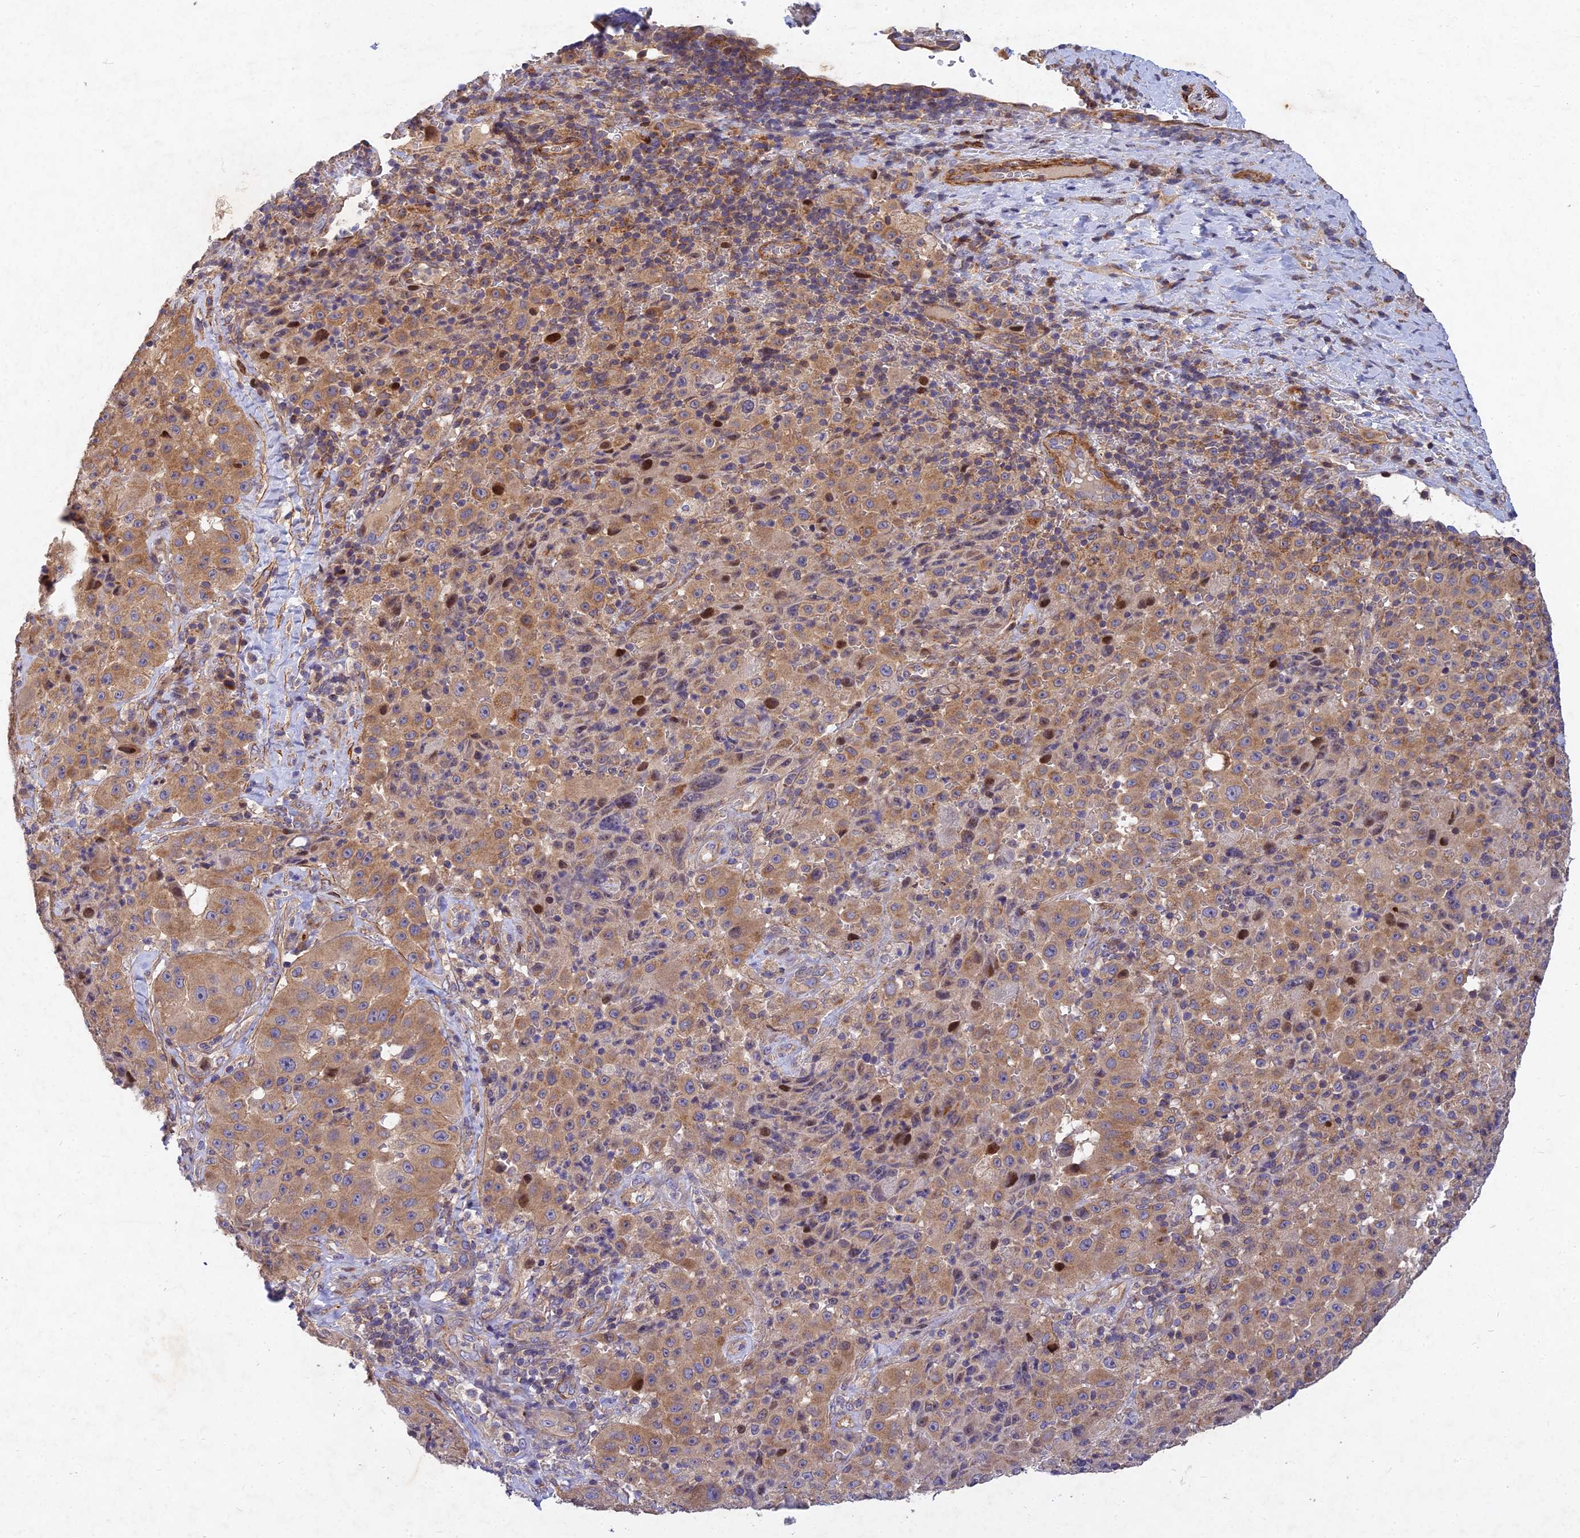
{"staining": {"intensity": "moderate", "quantity": "25%-75%", "location": "cytoplasmic/membranous,nuclear"}, "tissue": "melanoma", "cell_type": "Tumor cells", "image_type": "cancer", "snomed": [{"axis": "morphology", "description": "Malignant melanoma, Metastatic site"}, {"axis": "topography", "description": "Lymph node"}], "caption": "The immunohistochemical stain shows moderate cytoplasmic/membranous and nuclear staining in tumor cells of malignant melanoma (metastatic site) tissue. Using DAB (brown) and hematoxylin (blue) stains, captured at high magnification using brightfield microscopy.", "gene": "RELCH", "patient": {"sex": "male", "age": 62}}